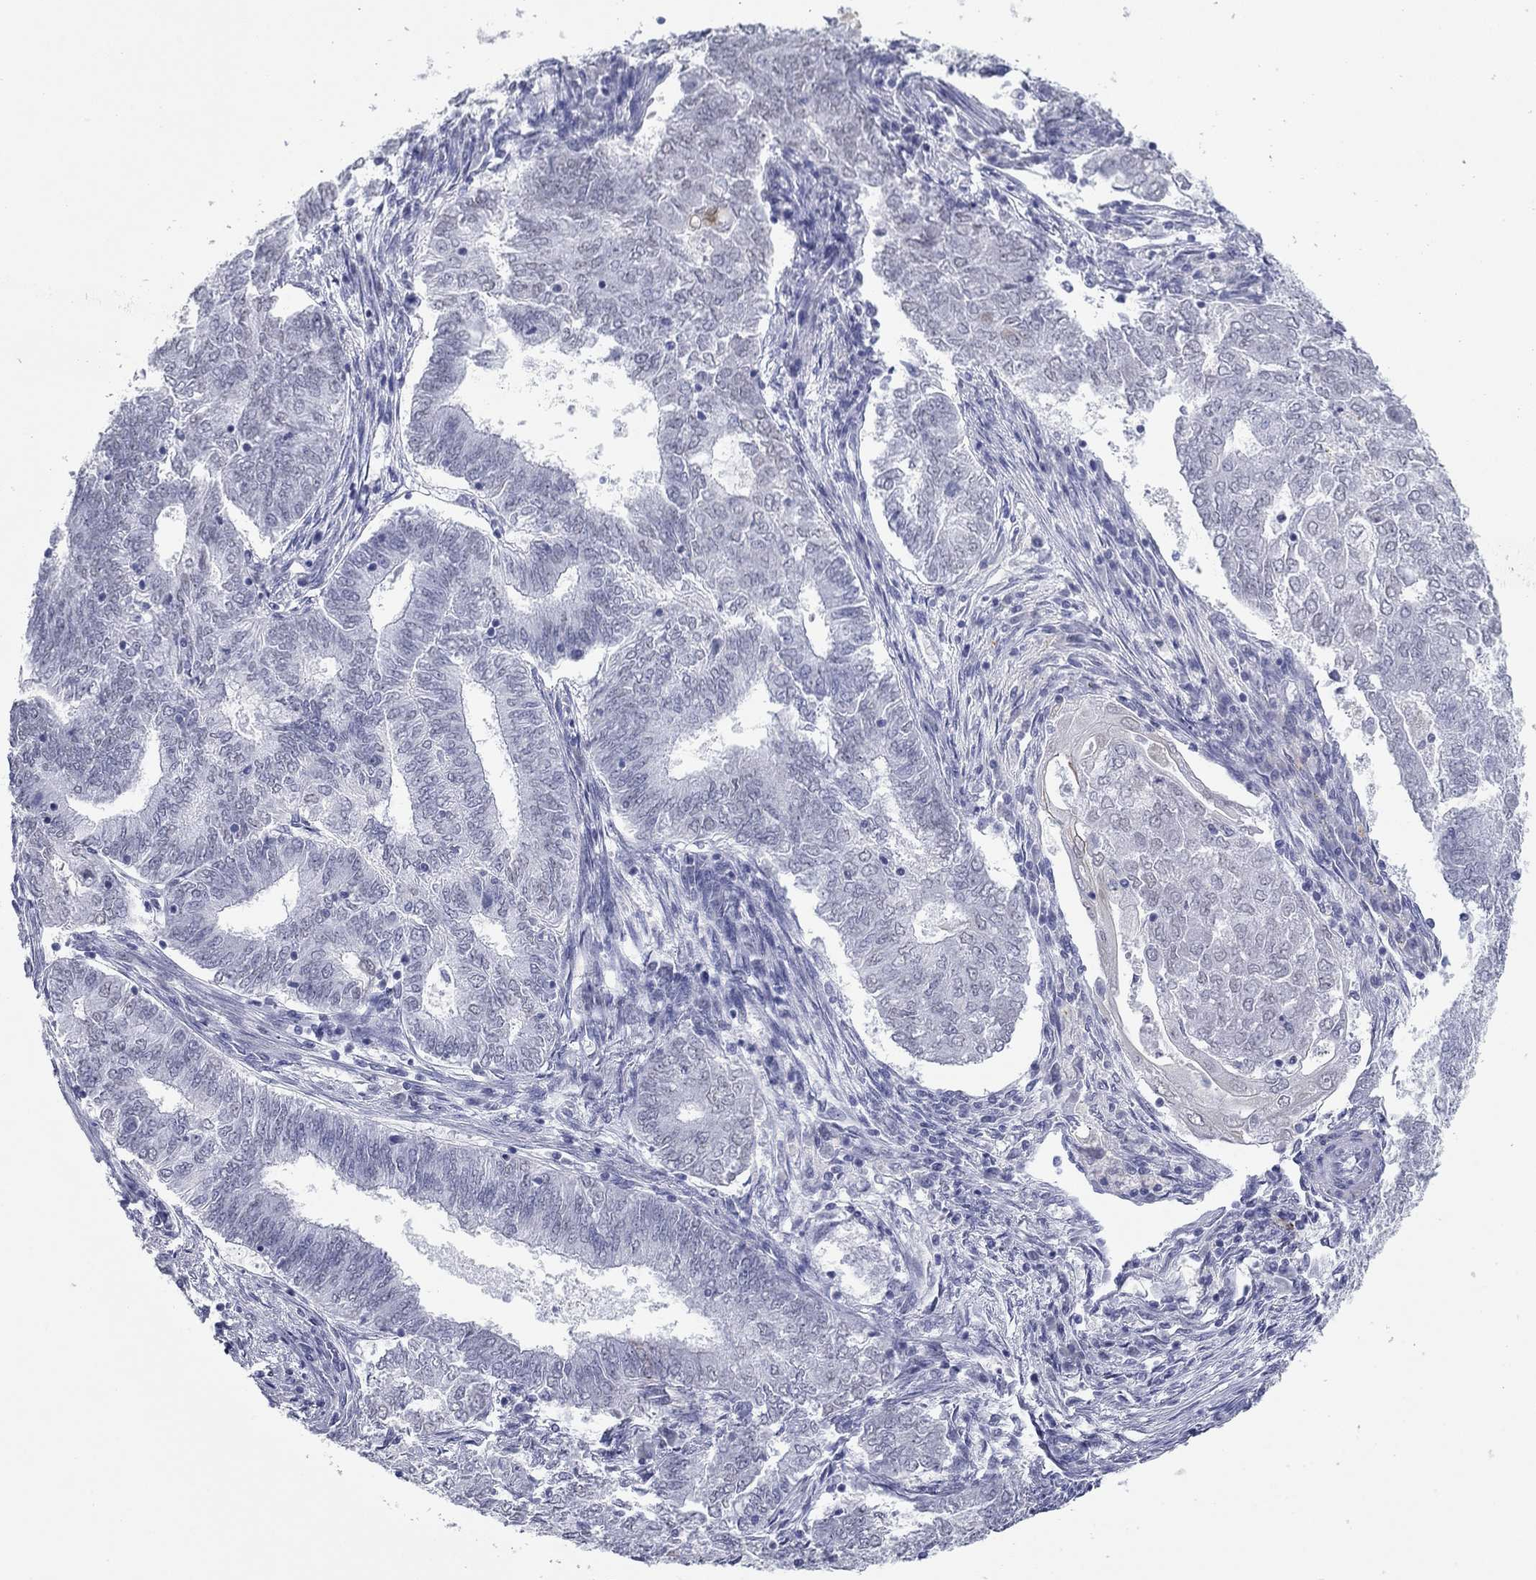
{"staining": {"intensity": "negative", "quantity": "none", "location": "none"}, "tissue": "endometrial cancer", "cell_type": "Tumor cells", "image_type": "cancer", "snomed": [{"axis": "morphology", "description": "Adenocarcinoma, NOS"}, {"axis": "topography", "description": "Endometrium"}], "caption": "This is a photomicrograph of IHC staining of endometrial cancer (adenocarcinoma), which shows no positivity in tumor cells.", "gene": "KRT75", "patient": {"sex": "female", "age": 62}}